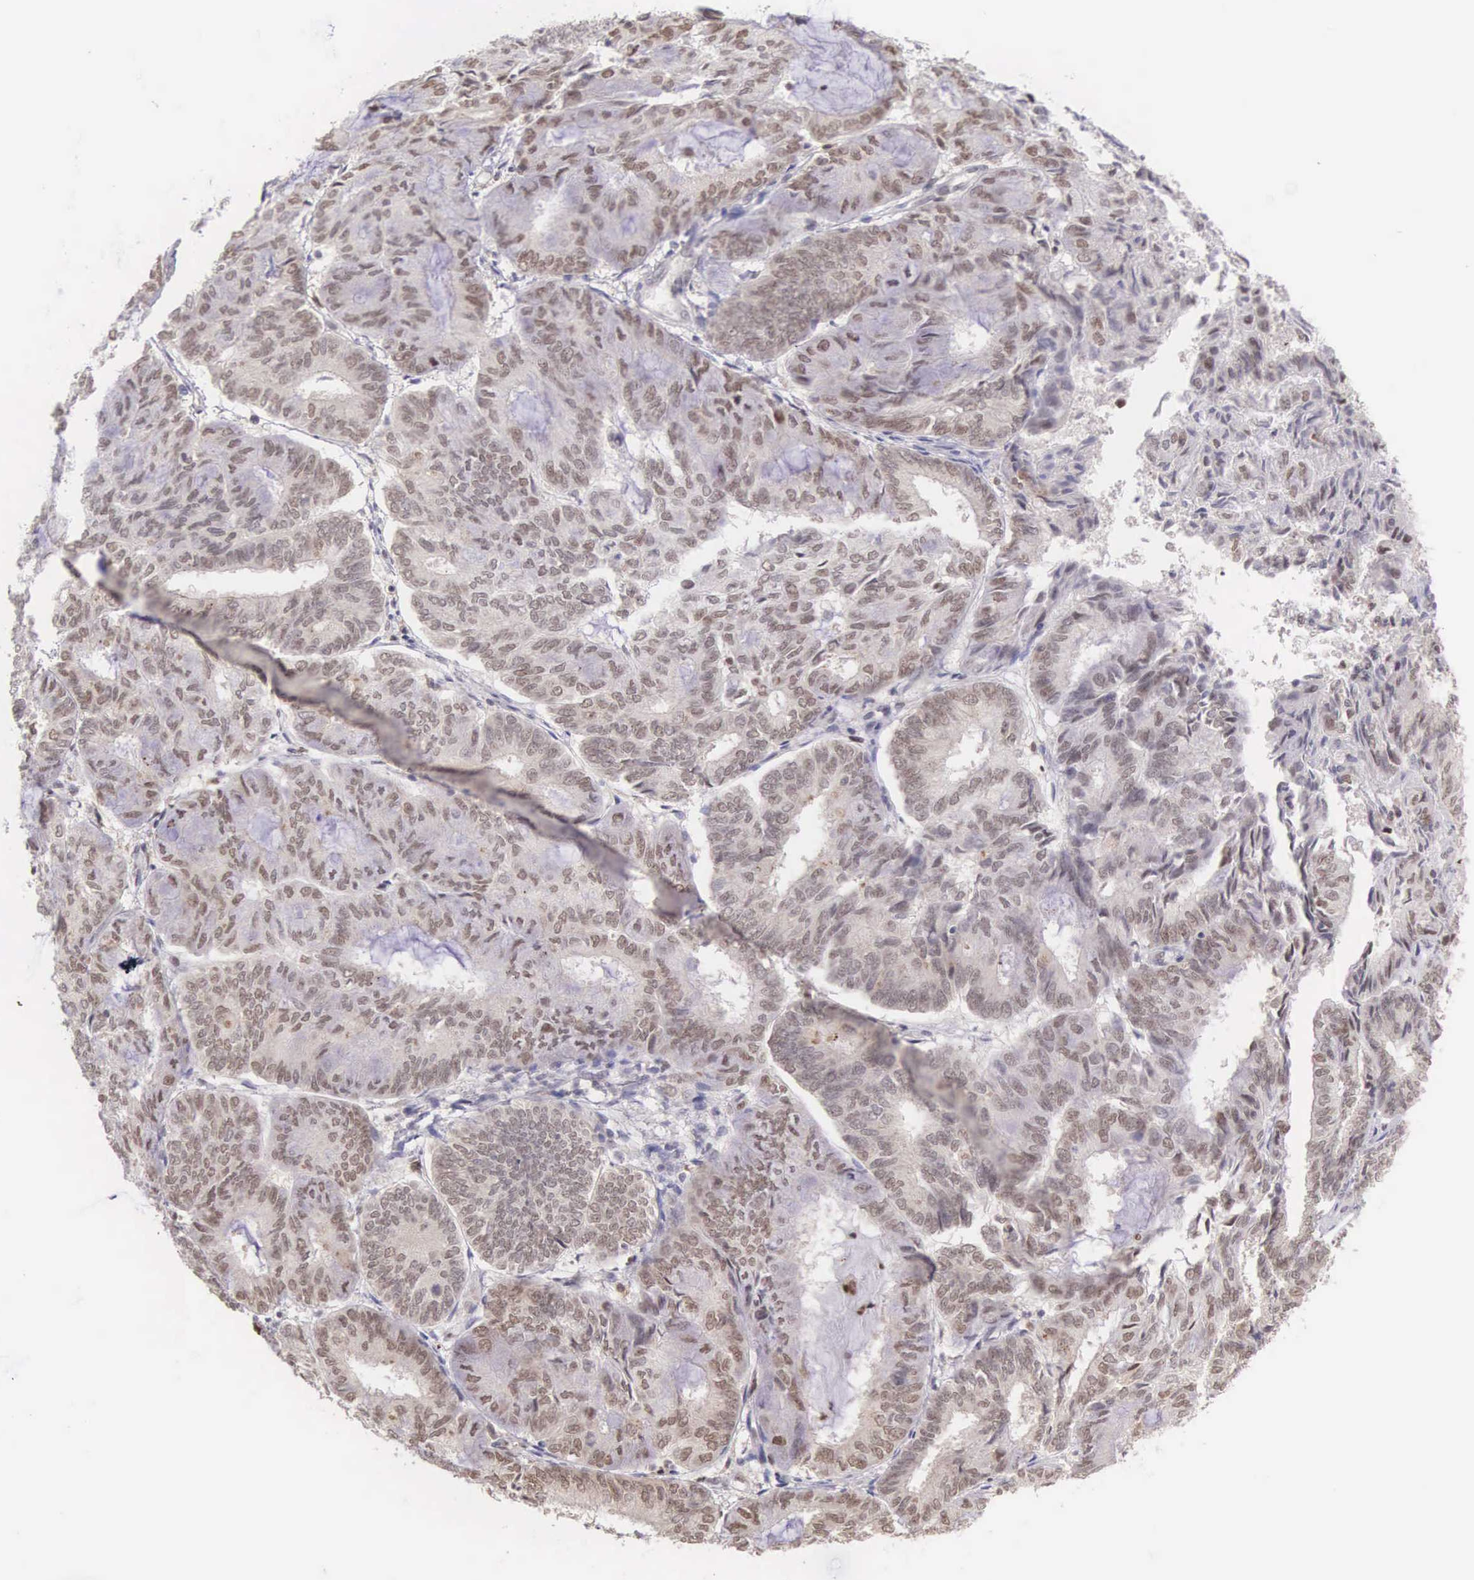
{"staining": {"intensity": "weak", "quantity": "<25%", "location": "nuclear"}, "tissue": "endometrial cancer", "cell_type": "Tumor cells", "image_type": "cancer", "snomed": [{"axis": "morphology", "description": "Adenocarcinoma, NOS"}, {"axis": "topography", "description": "Endometrium"}], "caption": "A high-resolution micrograph shows IHC staining of endometrial adenocarcinoma, which displays no significant expression in tumor cells.", "gene": "GRK3", "patient": {"sex": "female", "age": 59}}